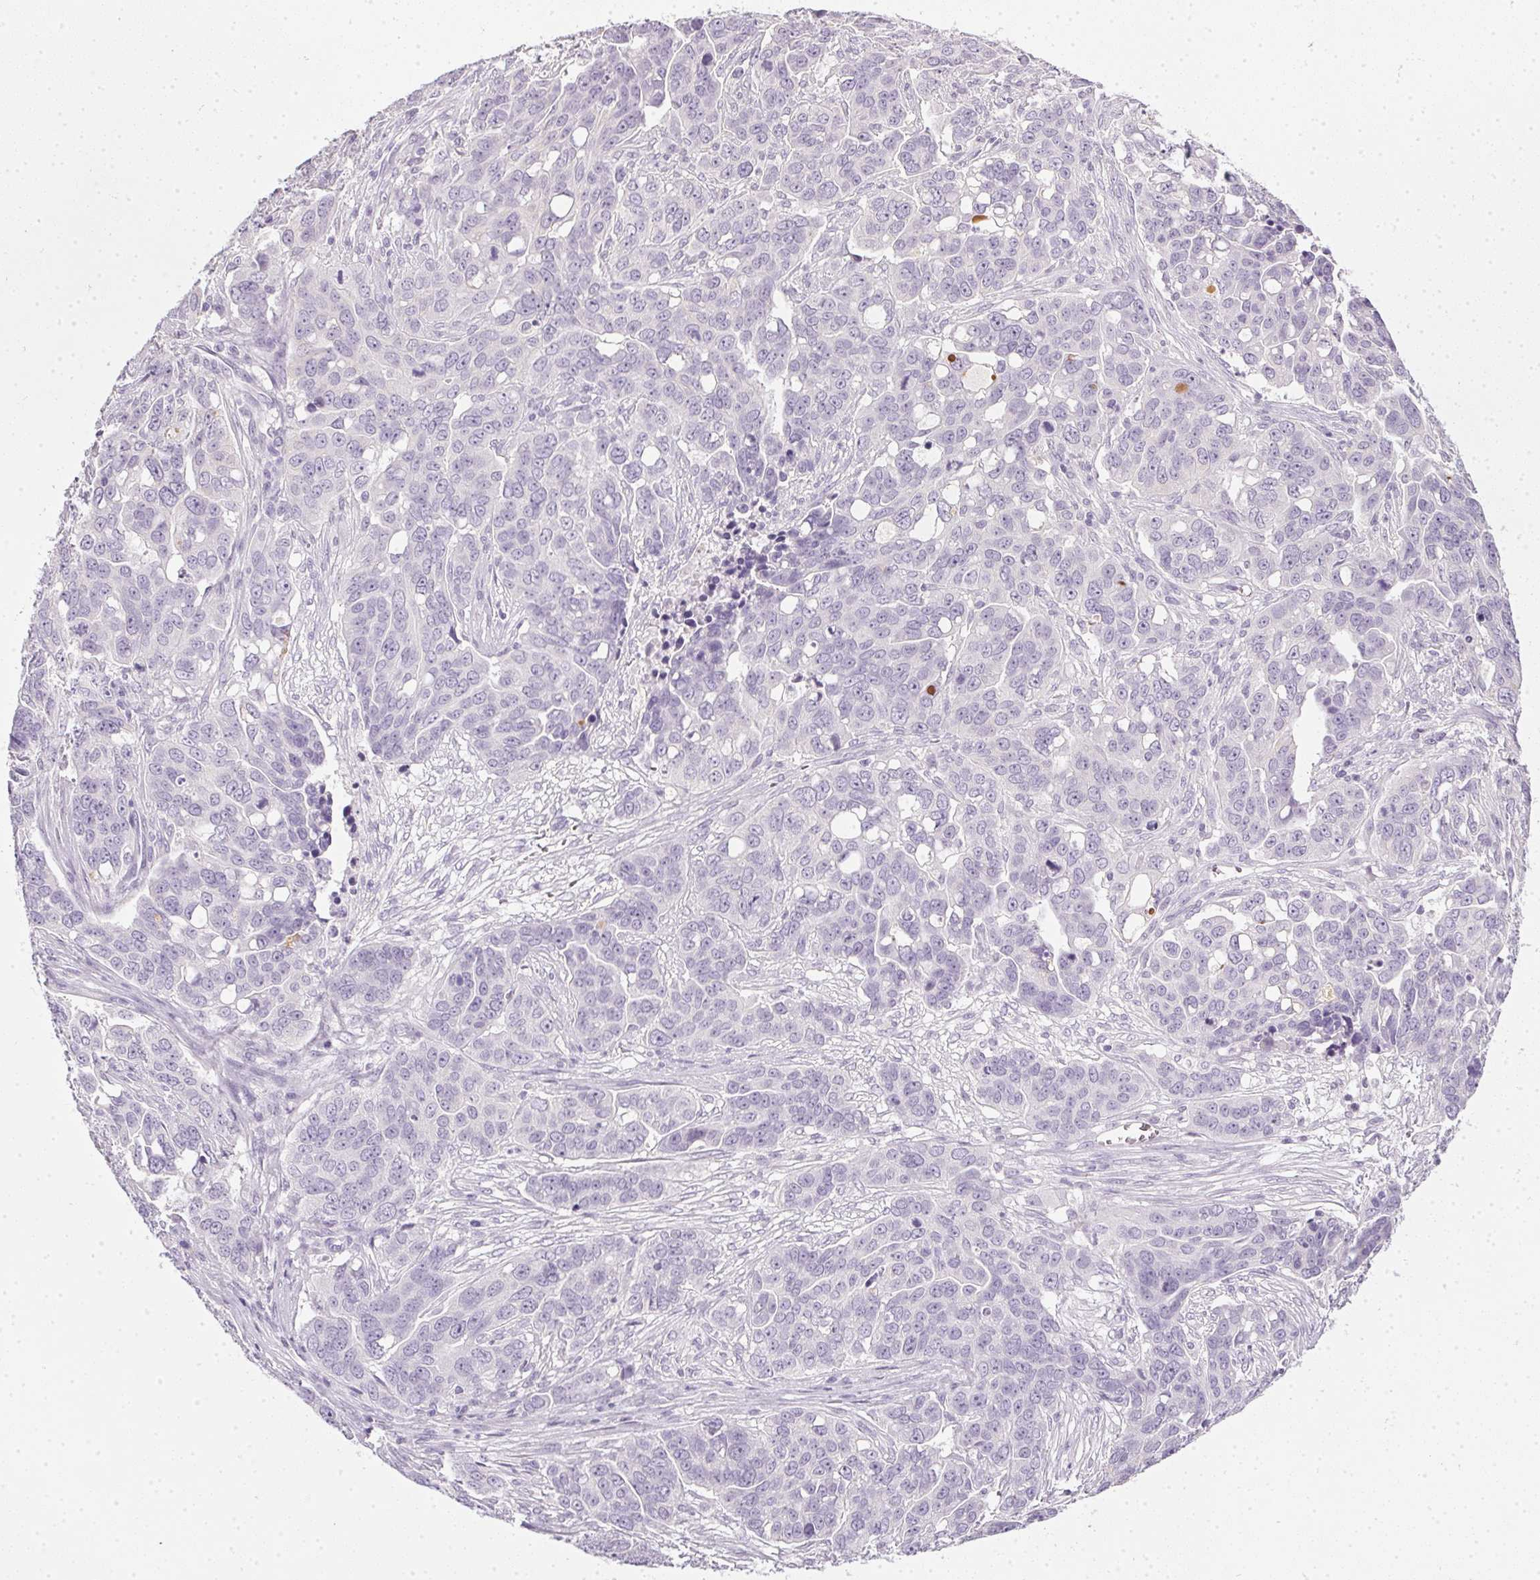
{"staining": {"intensity": "negative", "quantity": "none", "location": "none"}, "tissue": "ovarian cancer", "cell_type": "Tumor cells", "image_type": "cancer", "snomed": [{"axis": "morphology", "description": "Carcinoma, endometroid"}, {"axis": "topography", "description": "Ovary"}], "caption": "This is an IHC photomicrograph of ovarian cancer (endometroid carcinoma). There is no positivity in tumor cells.", "gene": "TMEM72", "patient": {"sex": "female", "age": 78}}